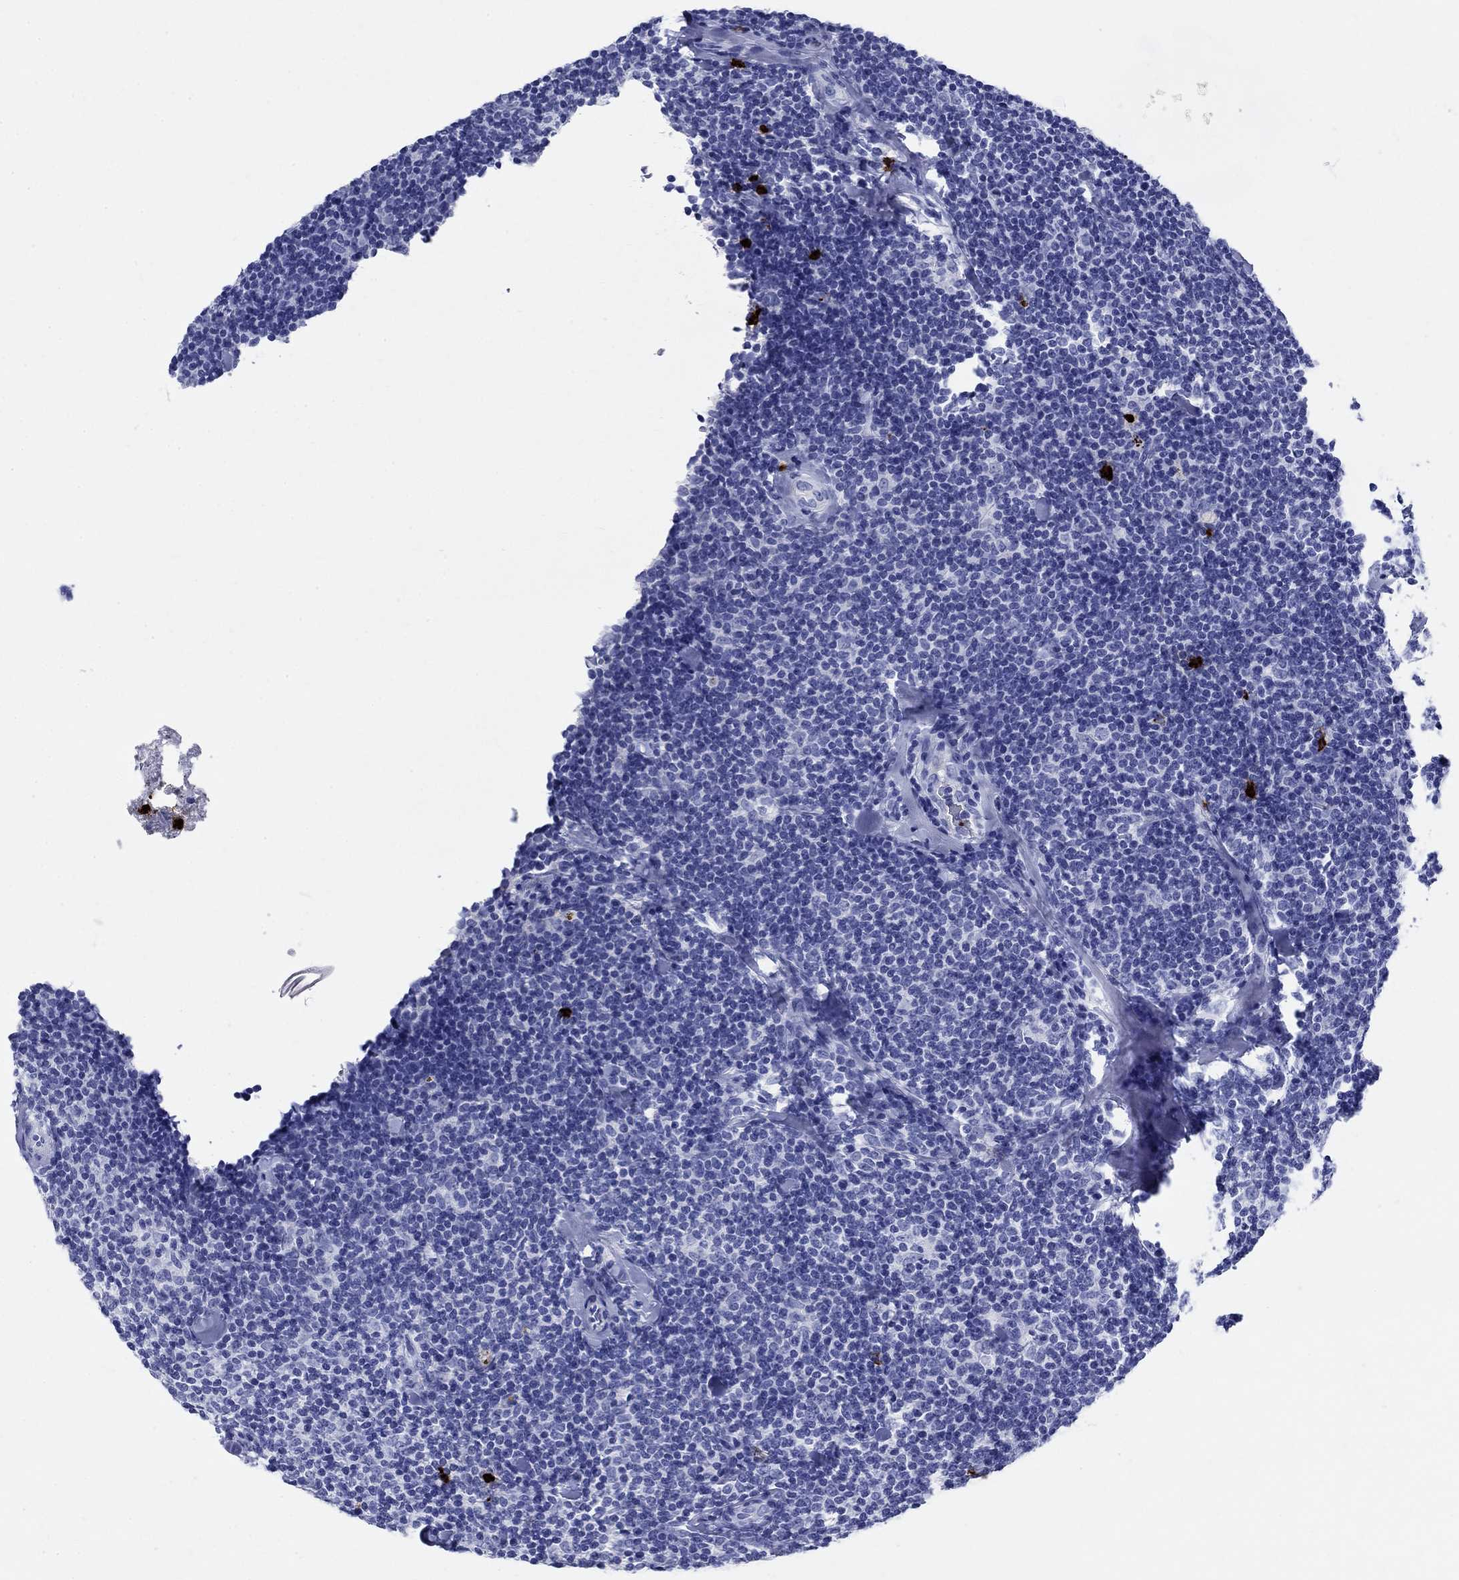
{"staining": {"intensity": "negative", "quantity": "none", "location": "none"}, "tissue": "lymphoma", "cell_type": "Tumor cells", "image_type": "cancer", "snomed": [{"axis": "morphology", "description": "Malignant lymphoma, non-Hodgkin's type, Low grade"}, {"axis": "topography", "description": "Lymph node"}], "caption": "A micrograph of human malignant lymphoma, non-Hodgkin's type (low-grade) is negative for staining in tumor cells.", "gene": "AZU1", "patient": {"sex": "female", "age": 56}}